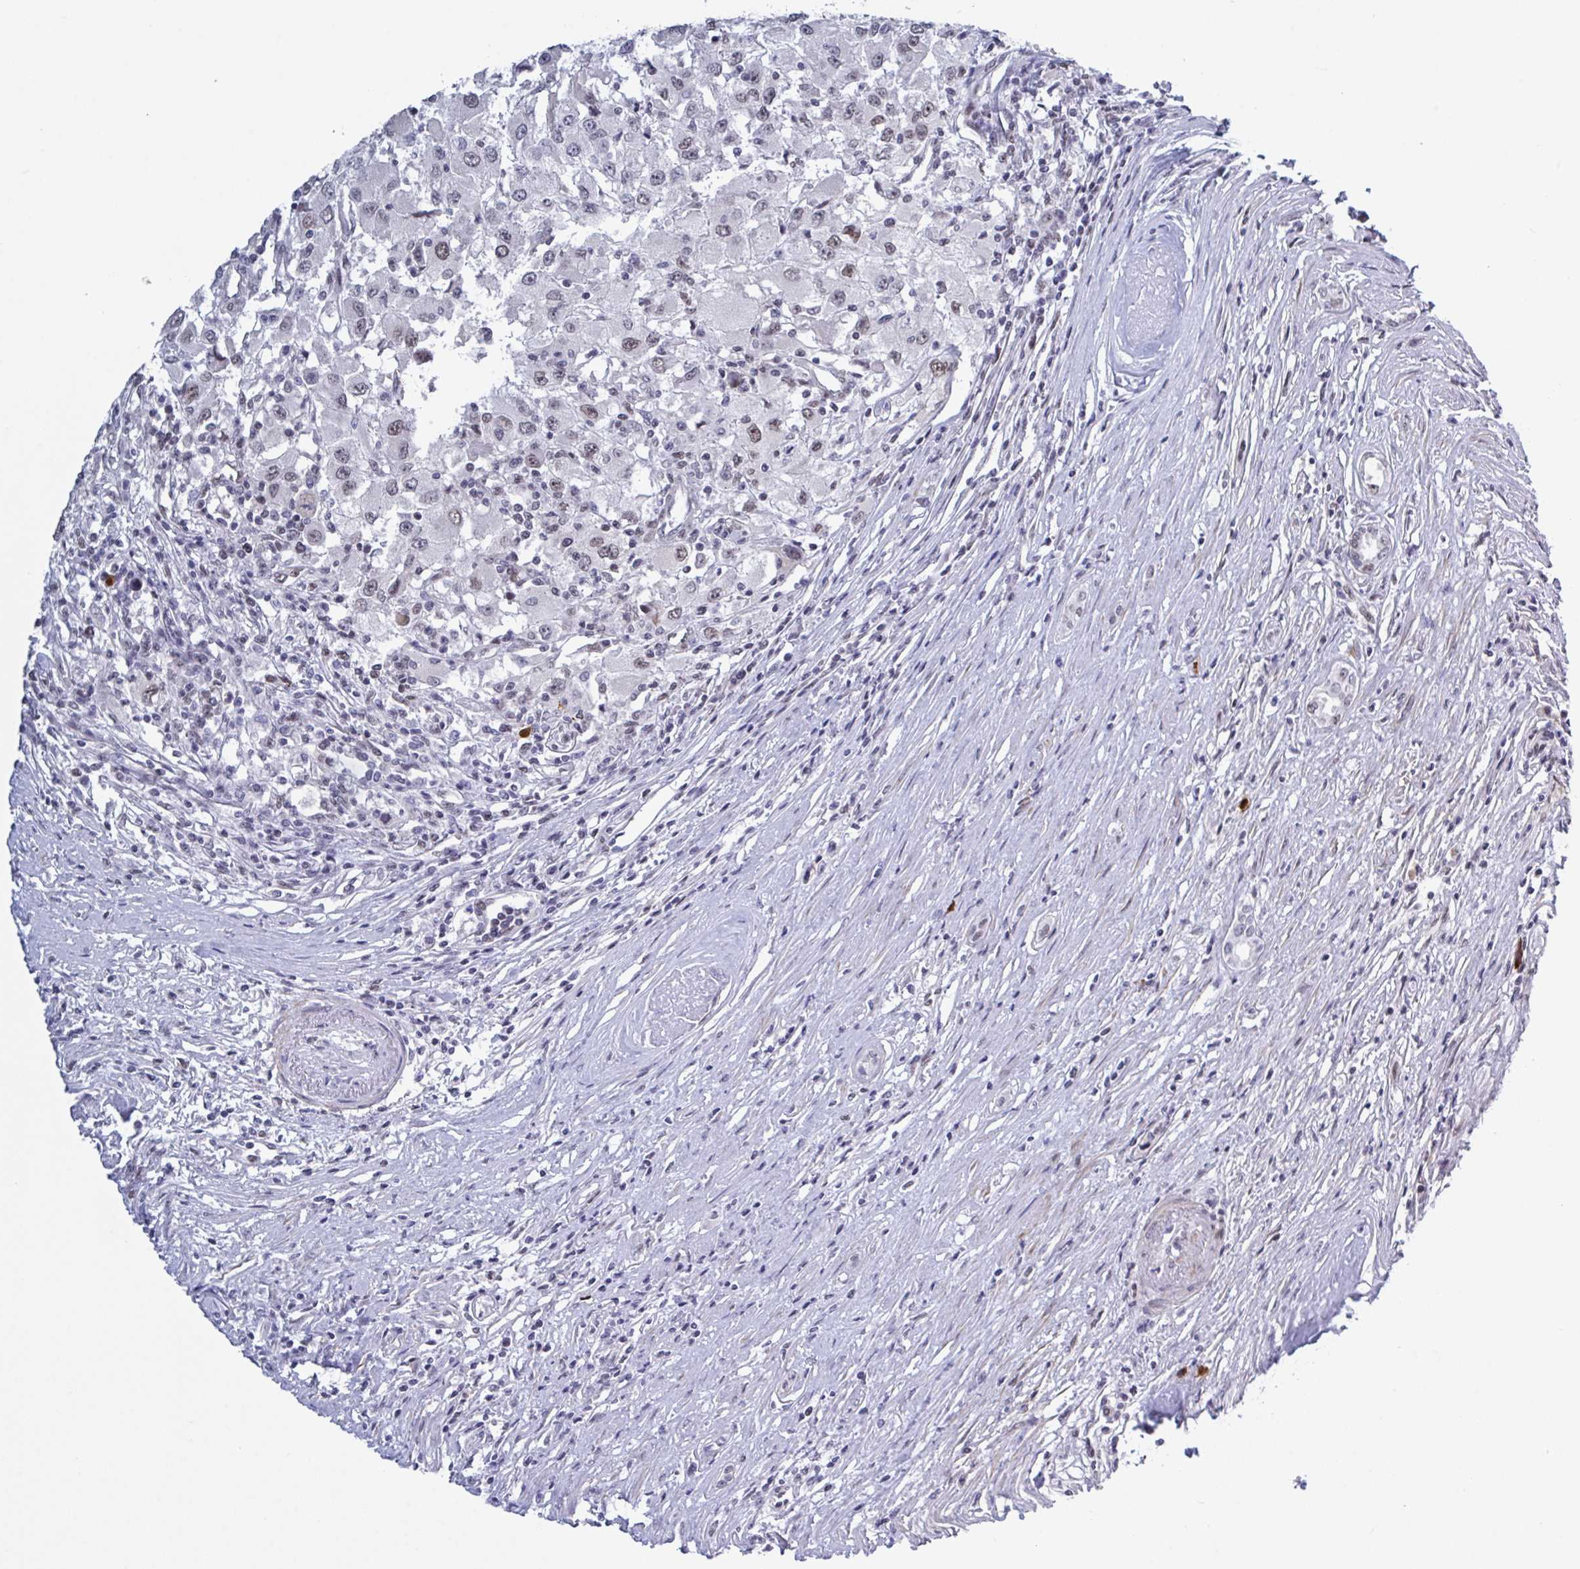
{"staining": {"intensity": "weak", "quantity": "25%-75%", "location": "nuclear"}, "tissue": "renal cancer", "cell_type": "Tumor cells", "image_type": "cancer", "snomed": [{"axis": "morphology", "description": "Adenocarcinoma, NOS"}, {"axis": "topography", "description": "Kidney"}], "caption": "Immunohistochemical staining of adenocarcinoma (renal) exhibits weak nuclear protein positivity in approximately 25%-75% of tumor cells. The staining was performed using DAB to visualize the protein expression in brown, while the nuclei were stained in blue with hematoxylin (Magnification: 20x).", "gene": "BCL7B", "patient": {"sex": "female", "age": 67}}